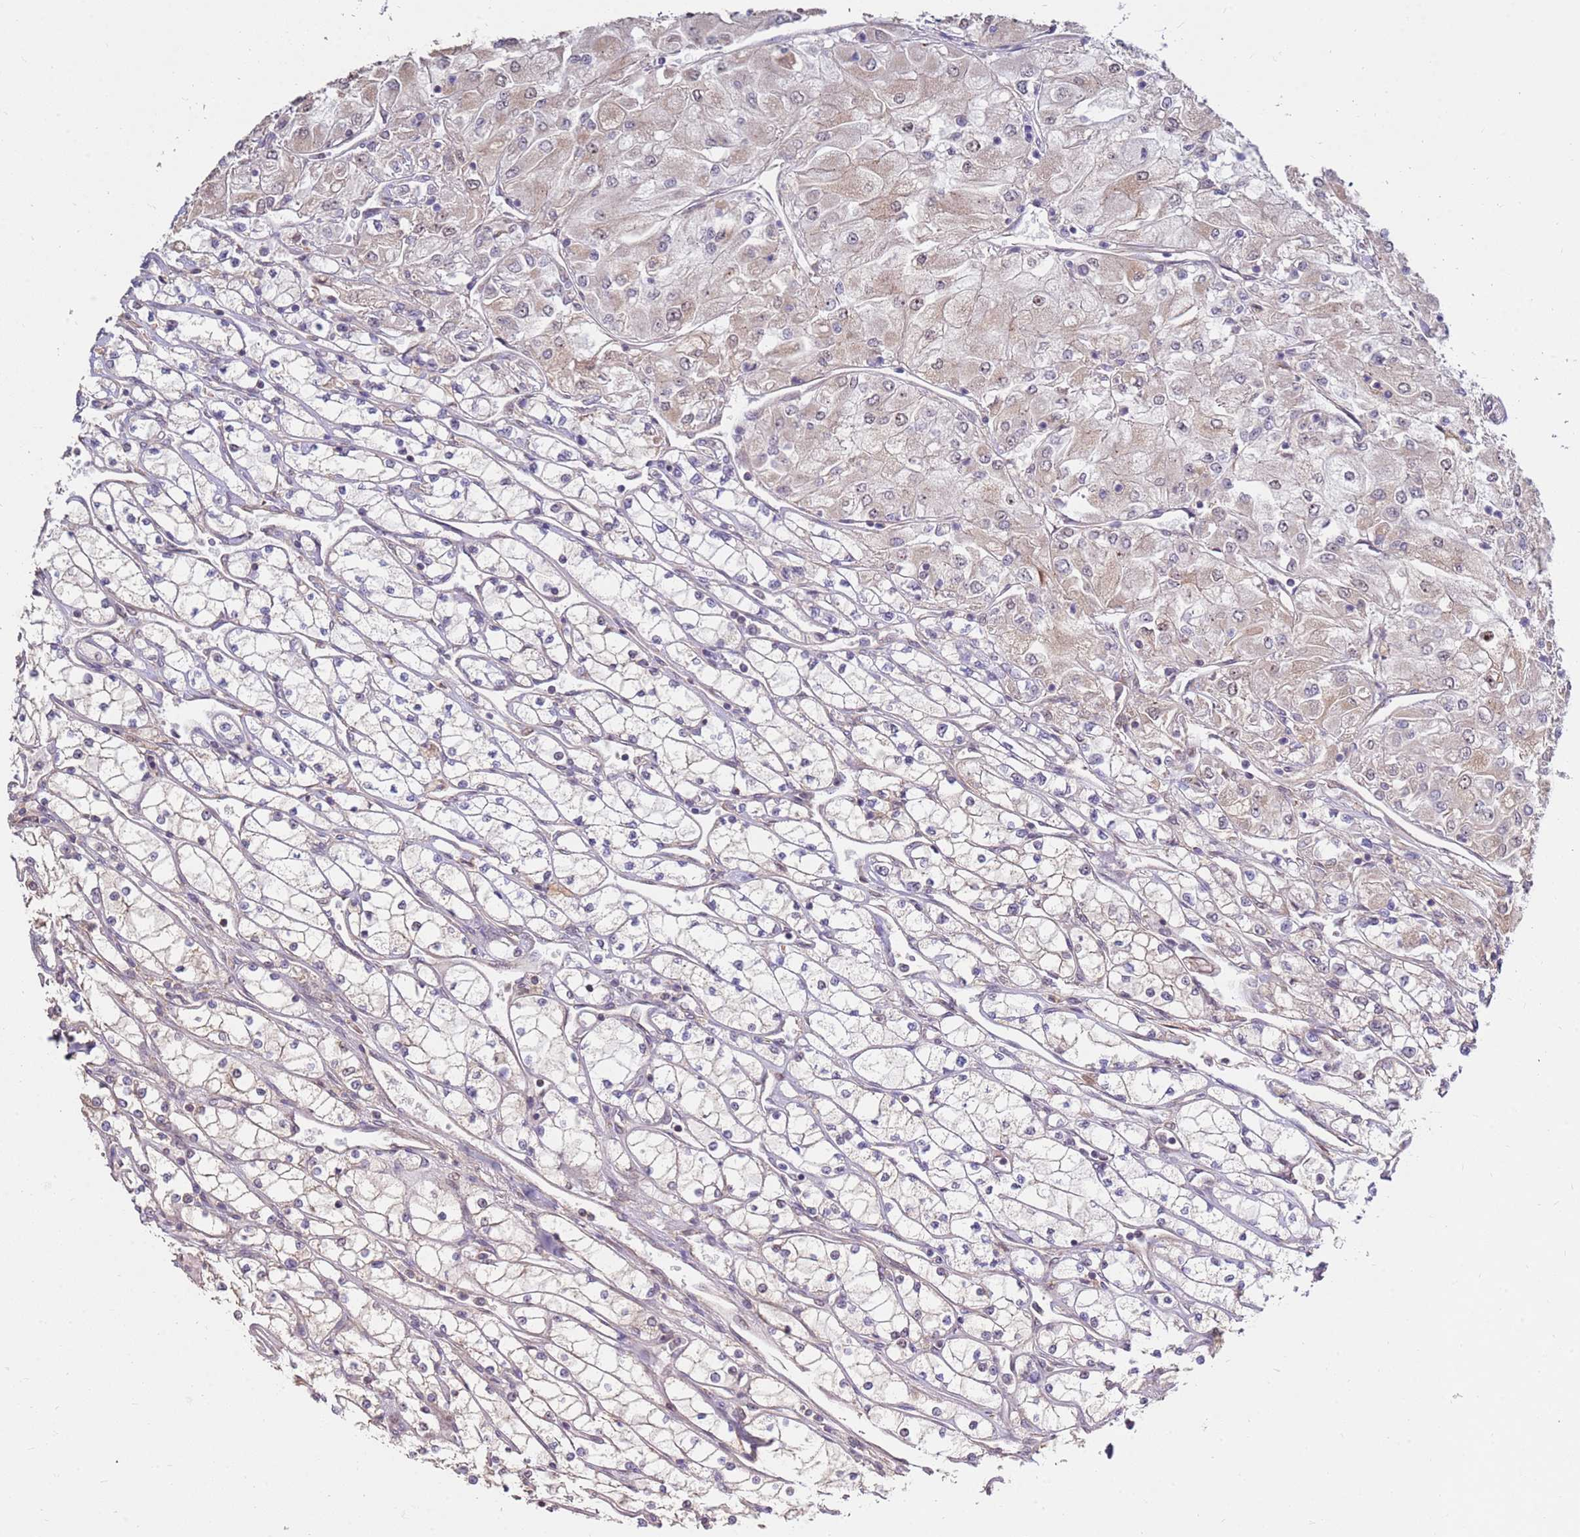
{"staining": {"intensity": "weak", "quantity": "25%-75%", "location": "cytoplasmic/membranous"}, "tissue": "renal cancer", "cell_type": "Tumor cells", "image_type": "cancer", "snomed": [{"axis": "morphology", "description": "Adenocarcinoma, NOS"}, {"axis": "topography", "description": "Kidney"}], "caption": "The image reveals immunohistochemical staining of renal adenocarcinoma. There is weak cytoplasmic/membranous staining is present in about 25%-75% of tumor cells. (brown staining indicates protein expression, while blue staining denotes nuclei).", "gene": "KIF25", "patient": {"sex": "male", "age": 80}}